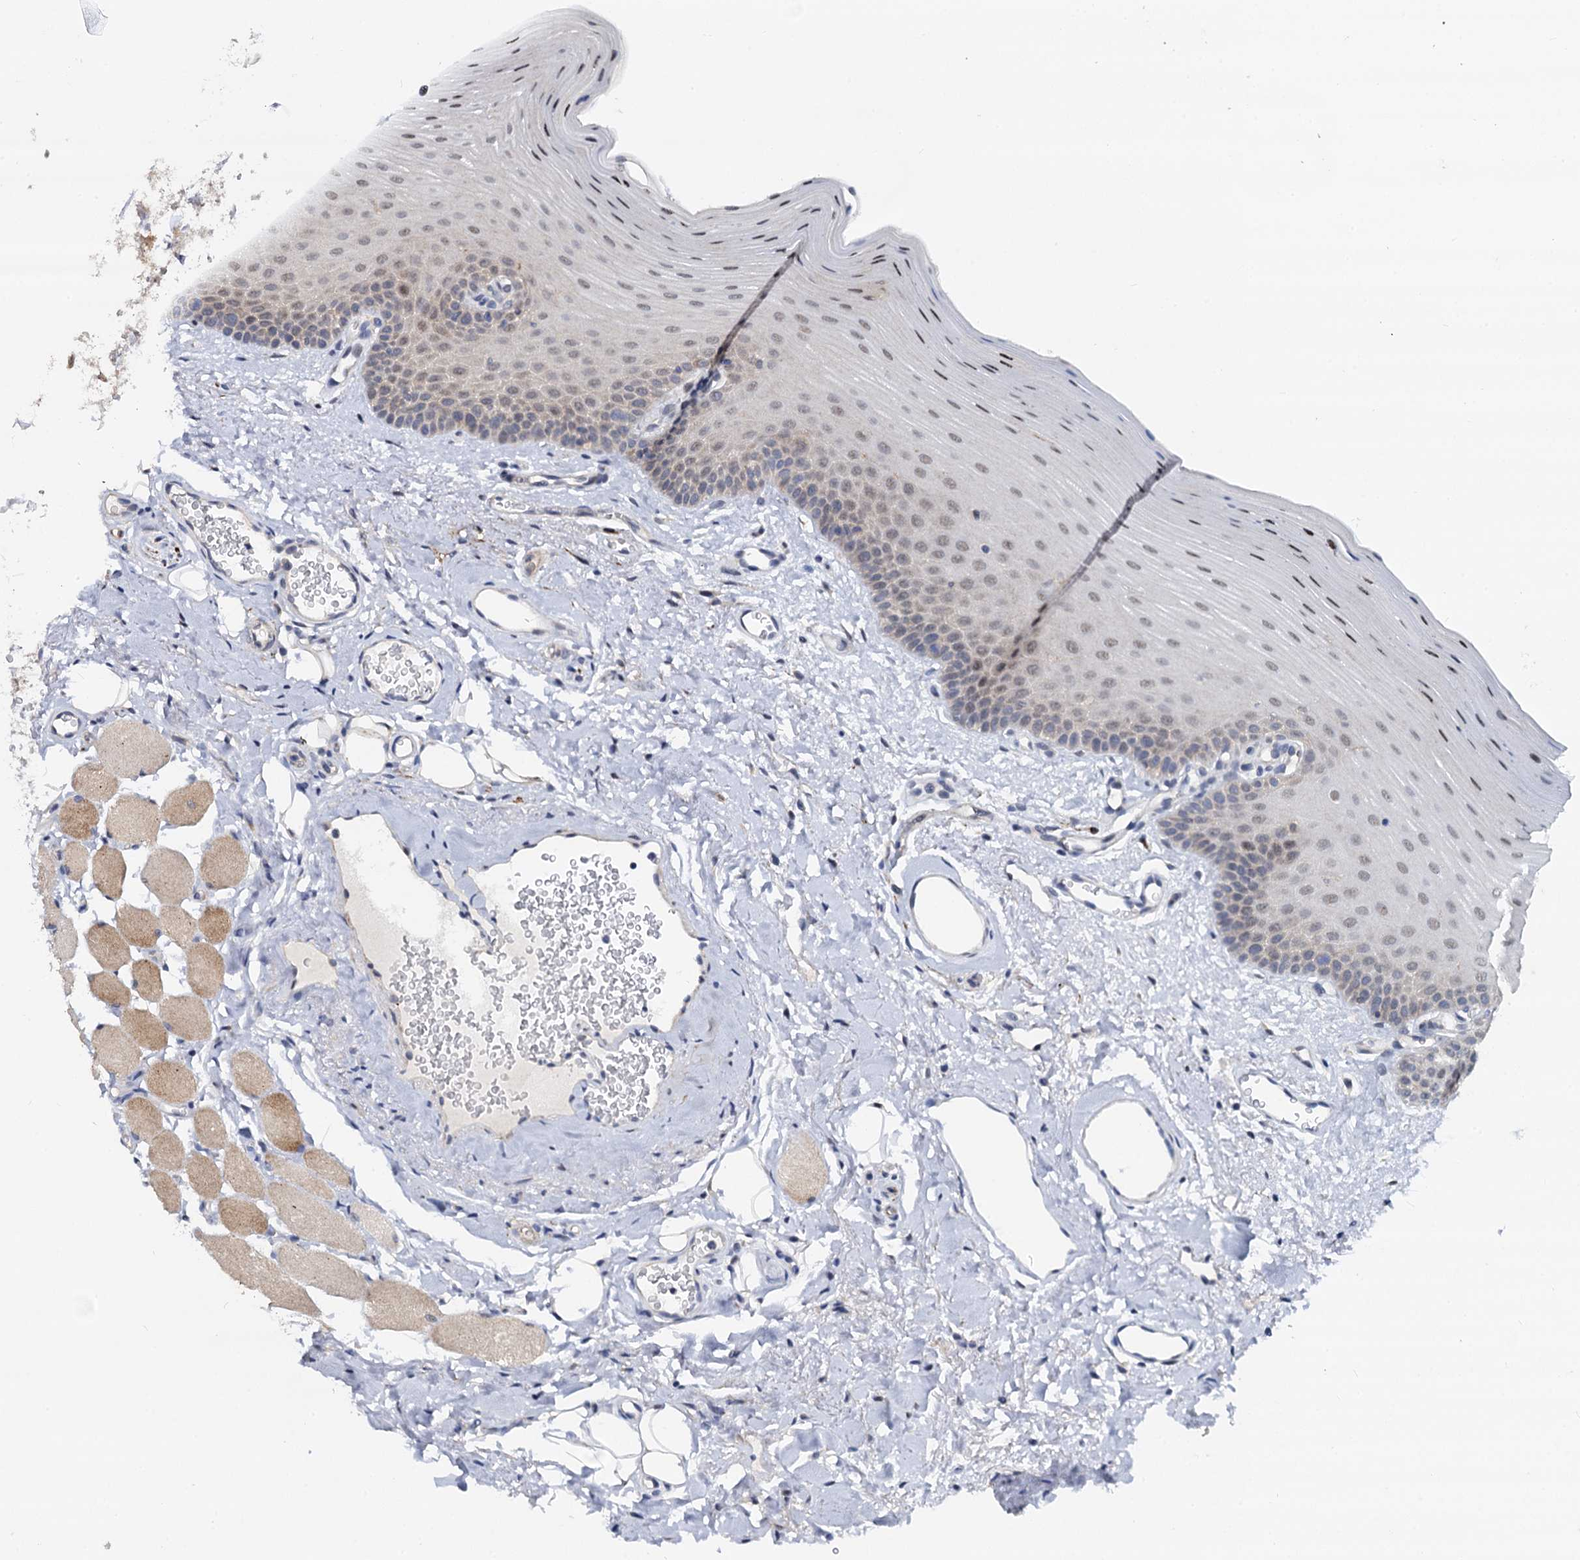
{"staining": {"intensity": "moderate", "quantity": ">75%", "location": "nuclear"}, "tissue": "oral mucosa", "cell_type": "Squamous epithelial cells", "image_type": "normal", "snomed": [{"axis": "morphology", "description": "Normal tissue, NOS"}, {"axis": "topography", "description": "Oral tissue"}], "caption": "Squamous epithelial cells display medium levels of moderate nuclear positivity in approximately >75% of cells in unremarkable oral mucosa.", "gene": "PSMD4", "patient": {"sex": "male", "age": 68}}